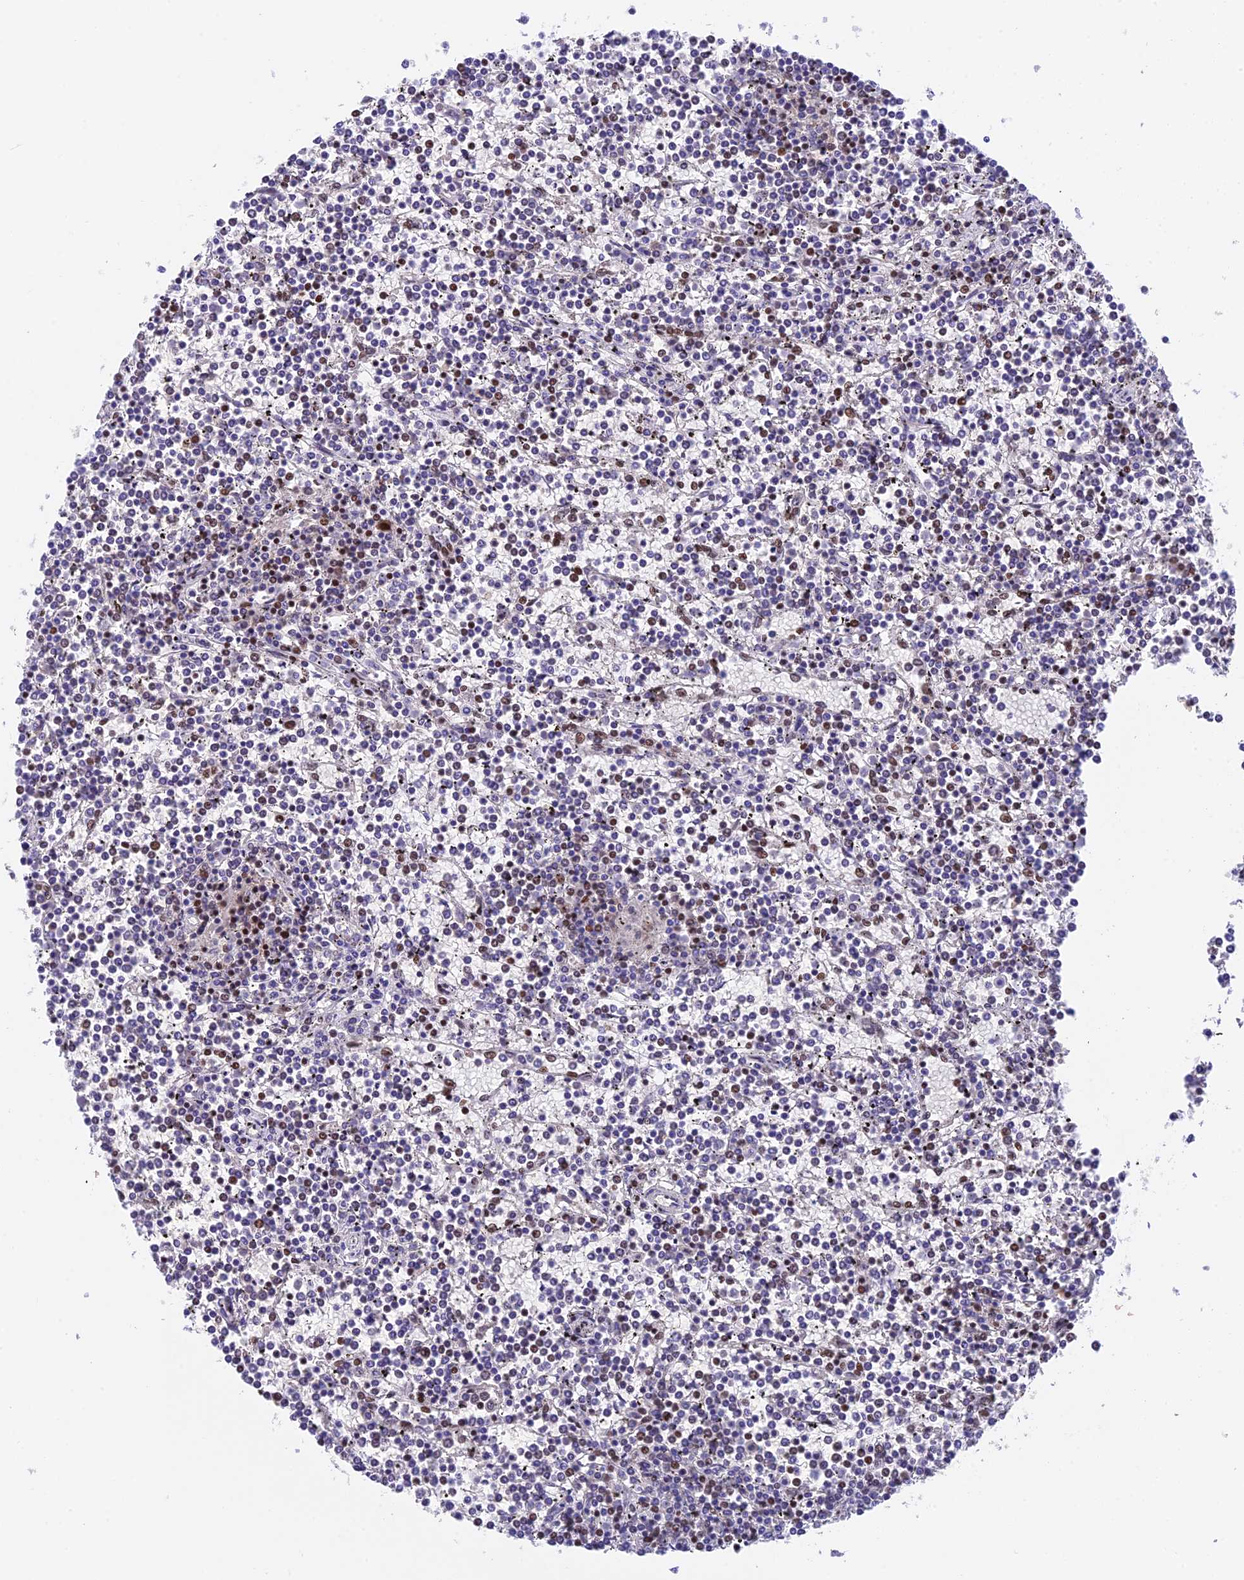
{"staining": {"intensity": "moderate", "quantity": "<25%", "location": "nuclear"}, "tissue": "lymphoma", "cell_type": "Tumor cells", "image_type": "cancer", "snomed": [{"axis": "morphology", "description": "Malignant lymphoma, non-Hodgkin's type, Low grade"}, {"axis": "topography", "description": "Spleen"}], "caption": "Immunohistochemistry (IHC) image of human lymphoma stained for a protein (brown), which exhibits low levels of moderate nuclear expression in about <25% of tumor cells.", "gene": "EEF1AKMT3", "patient": {"sex": "female", "age": 19}}